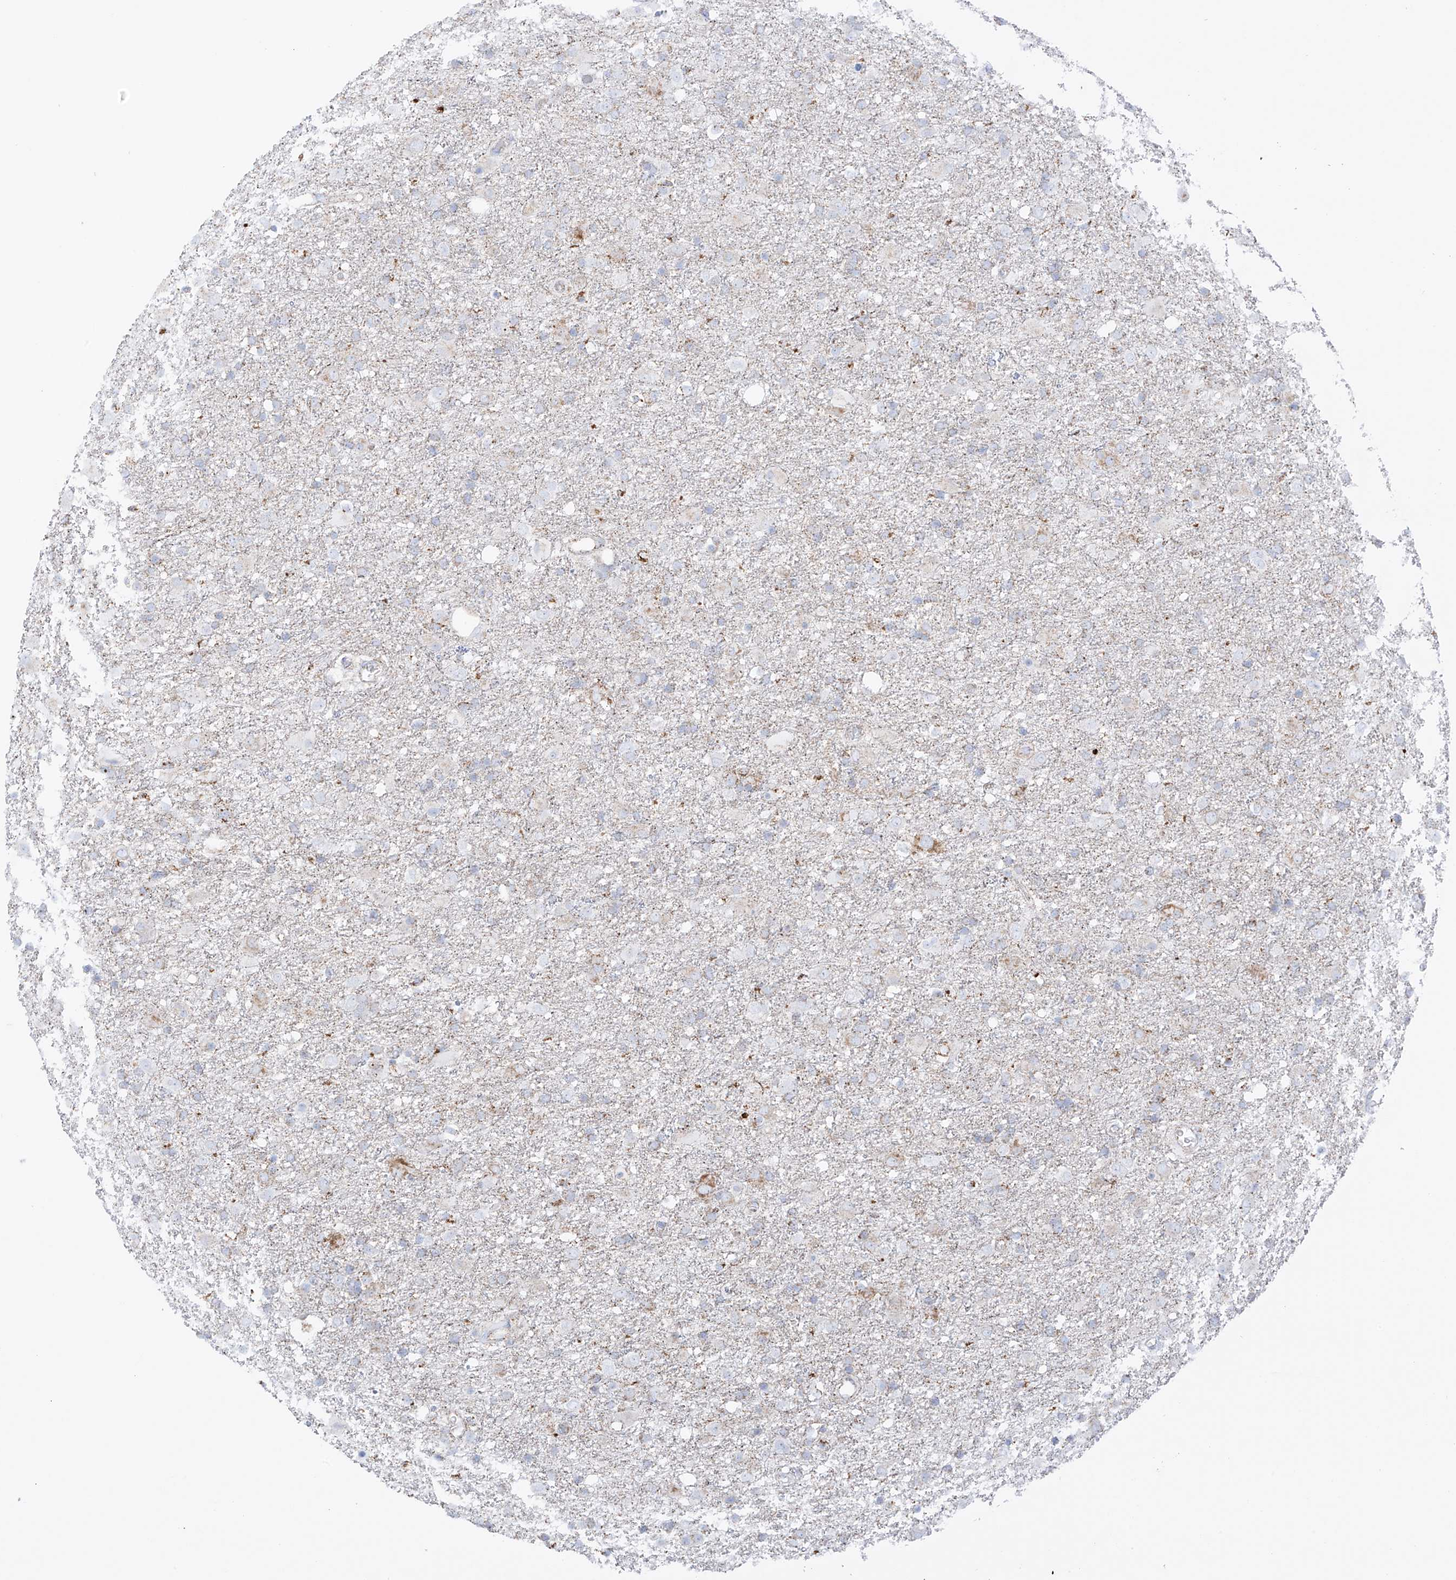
{"staining": {"intensity": "weak", "quantity": "<25%", "location": "cytoplasmic/membranous"}, "tissue": "glioma", "cell_type": "Tumor cells", "image_type": "cancer", "snomed": [{"axis": "morphology", "description": "Glioma, malignant, Low grade"}, {"axis": "topography", "description": "Brain"}], "caption": "Tumor cells show no significant protein positivity in glioma.", "gene": "XKR3", "patient": {"sex": "male", "age": 65}}